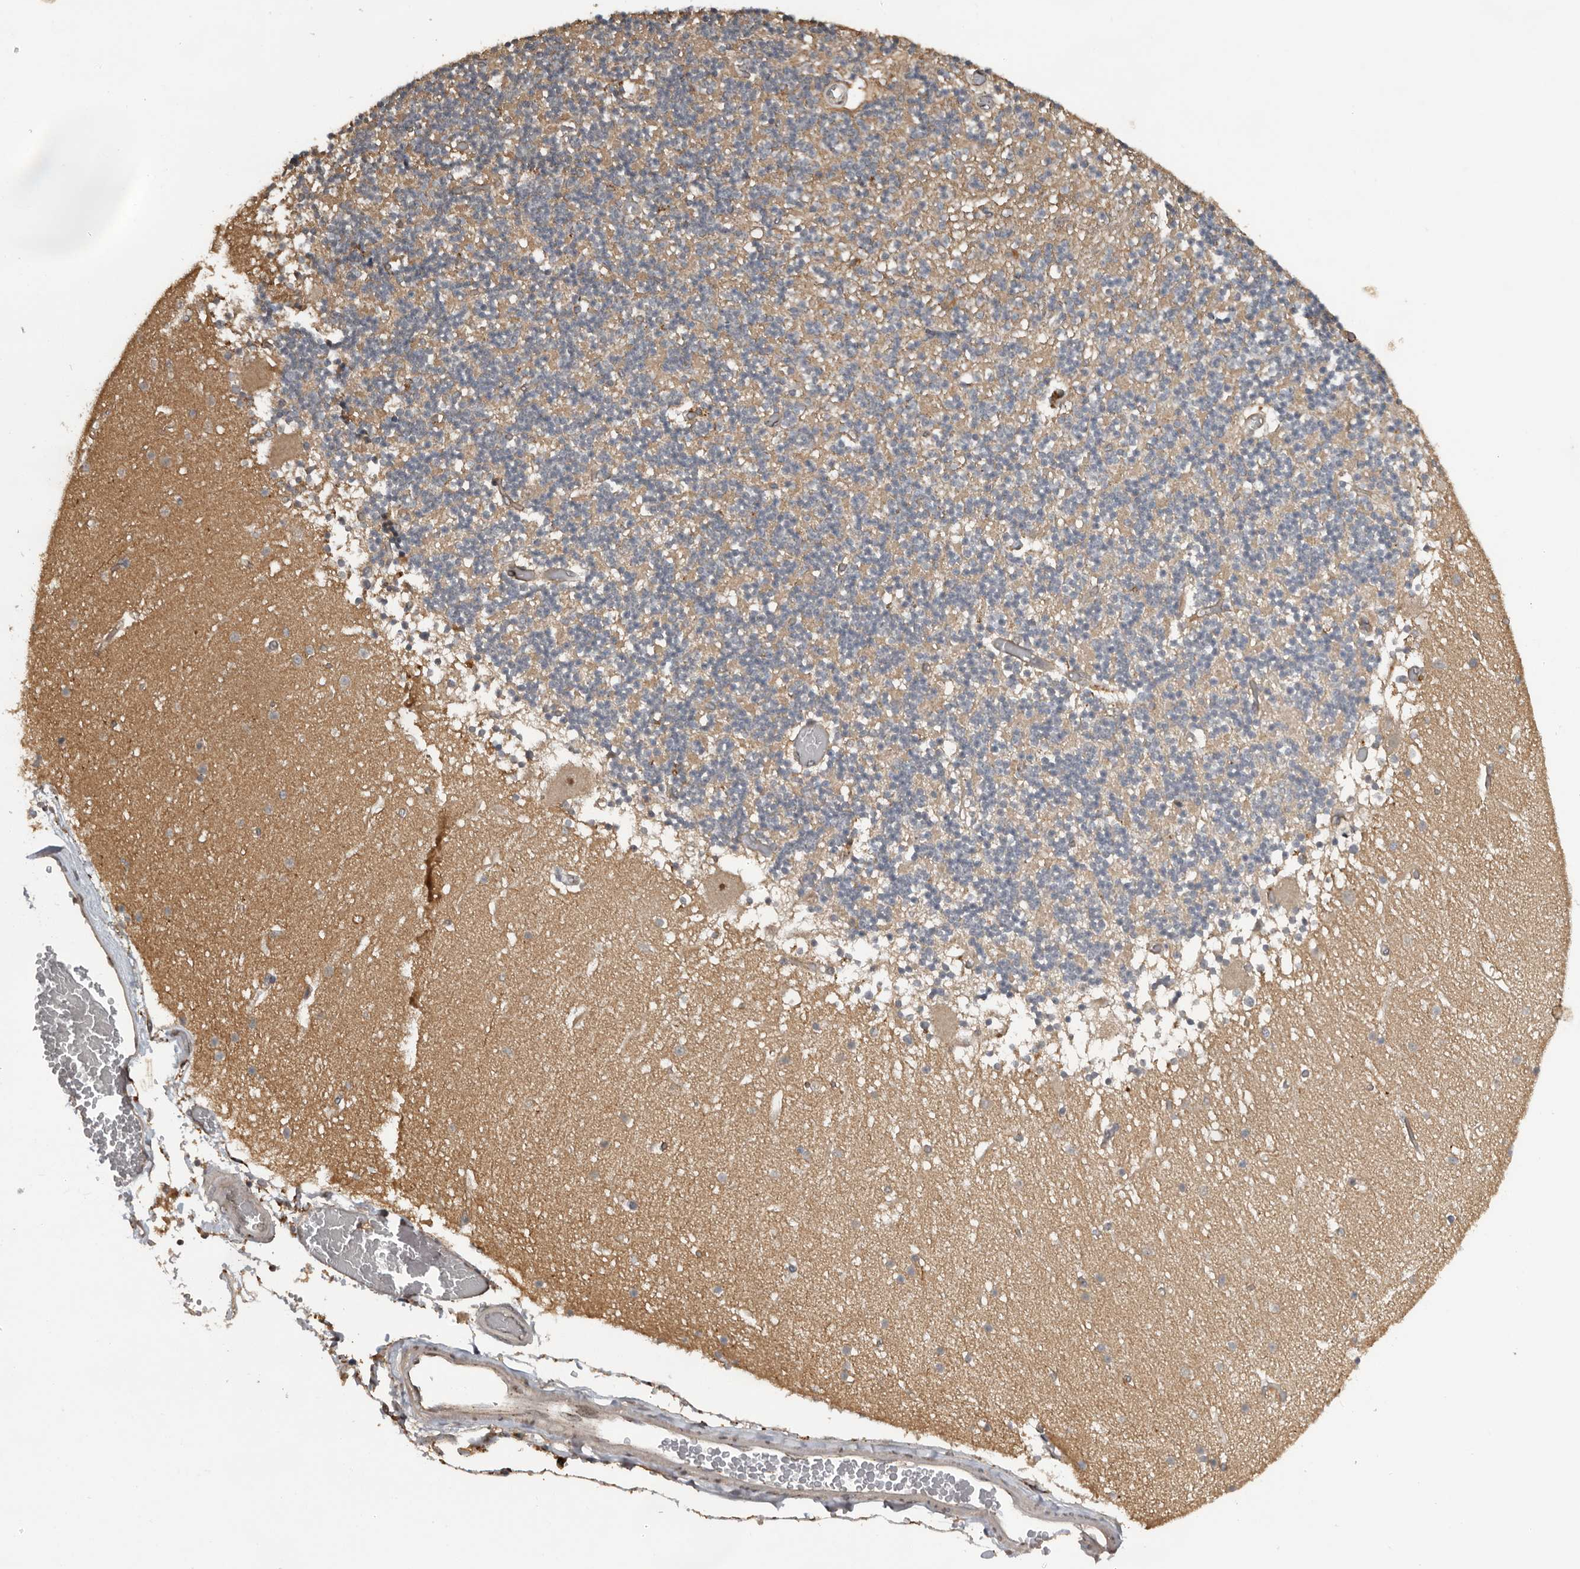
{"staining": {"intensity": "weak", "quantity": "25%-75%", "location": "cytoplasmic/membranous"}, "tissue": "cerebellum", "cell_type": "Cells in granular layer", "image_type": "normal", "snomed": [{"axis": "morphology", "description": "Normal tissue, NOS"}, {"axis": "topography", "description": "Cerebellum"}], "caption": "IHC photomicrograph of unremarkable cerebellum: human cerebellum stained using immunohistochemistry (IHC) exhibits low levels of weak protein expression localized specifically in the cytoplasmic/membranous of cells in granular layer, appearing as a cytoplasmic/membranous brown color.", "gene": "CEP350", "patient": {"sex": "female", "age": 28}}